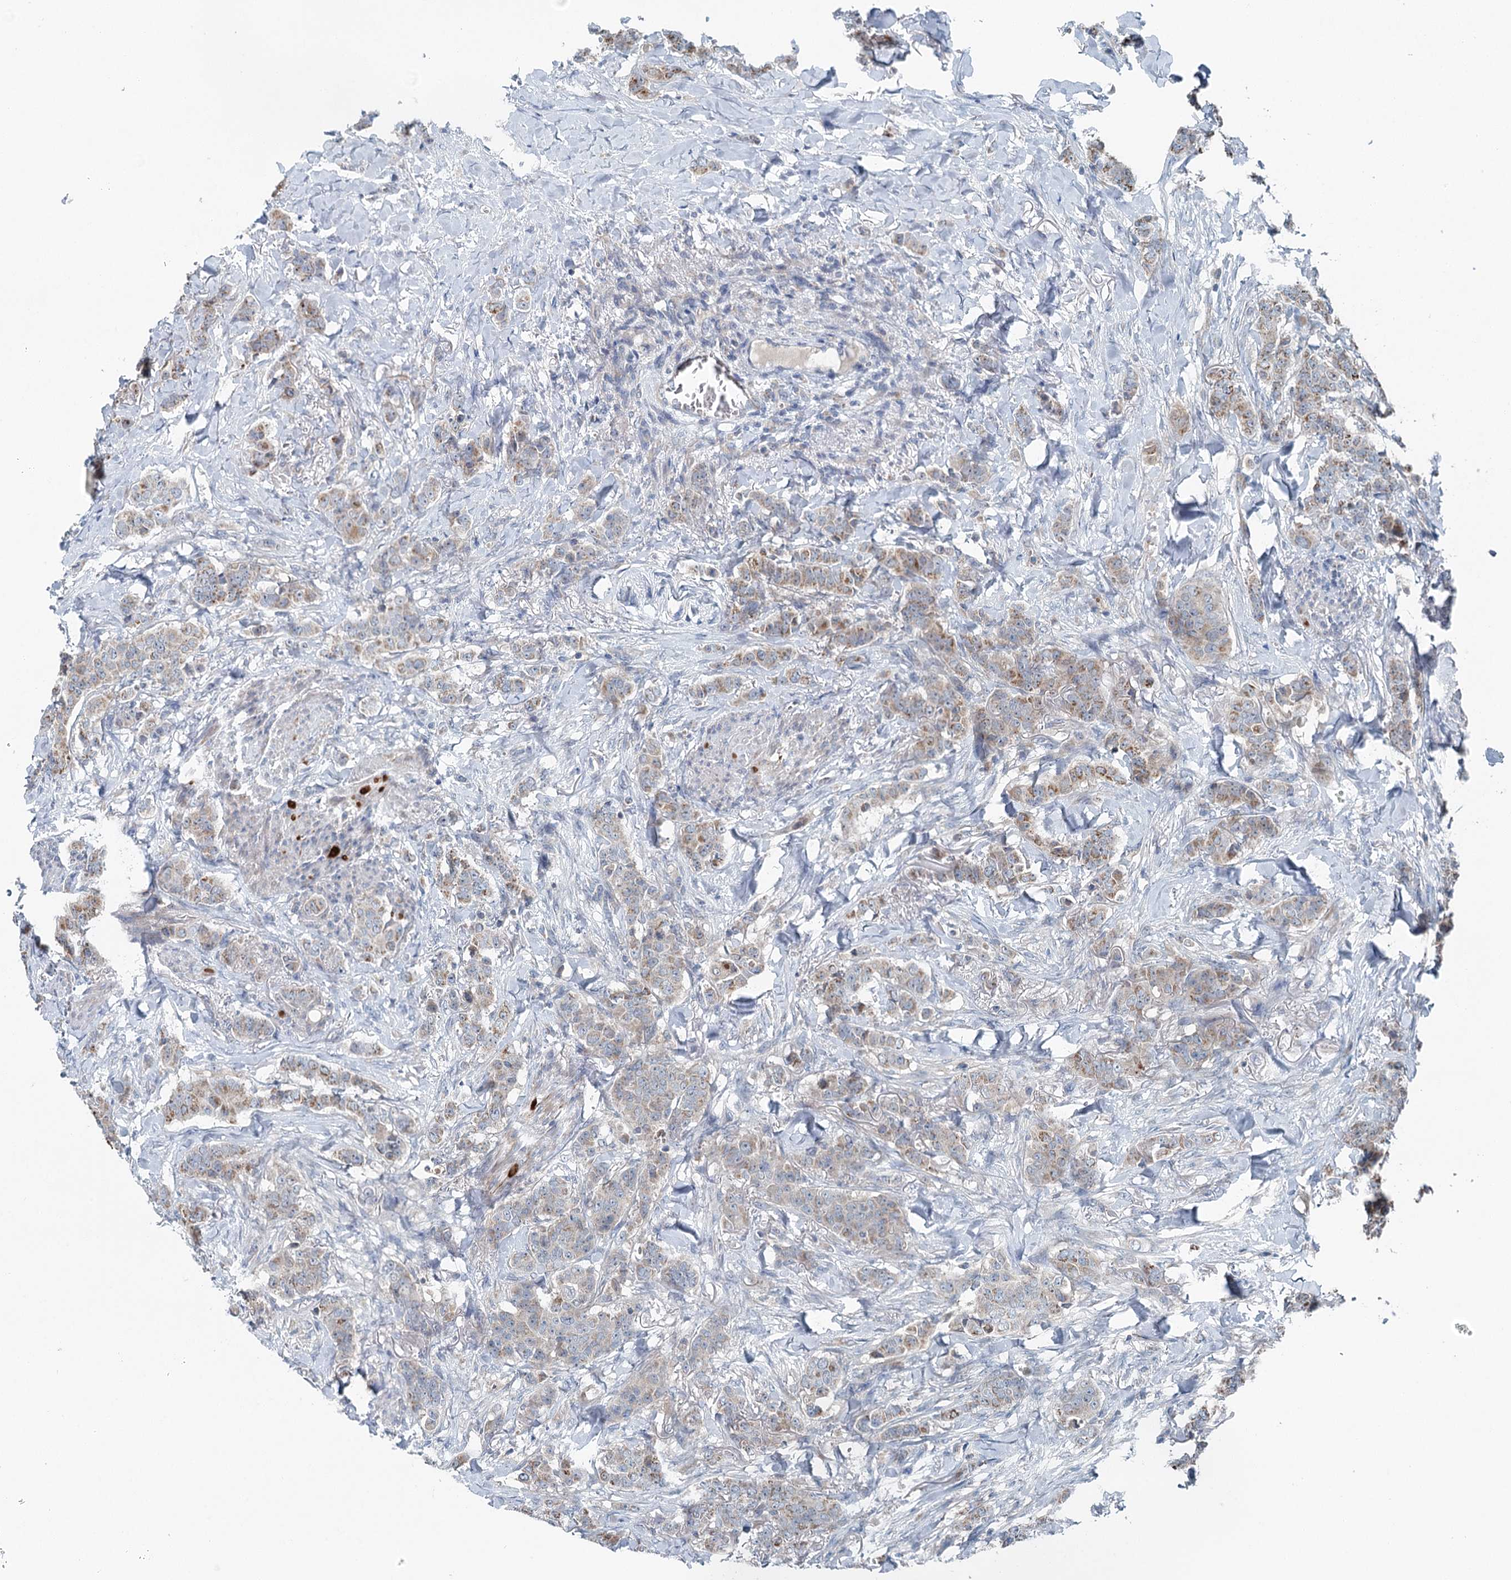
{"staining": {"intensity": "moderate", "quantity": "25%-75%", "location": "cytoplasmic/membranous"}, "tissue": "breast cancer", "cell_type": "Tumor cells", "image_type": "cancer", "snomed": [{"axis": "morphology", "description": "Duct carcinoma"}, {"axis": "topography", "description": "Breast"}], "caption": "IHC of breast intraductal carcinoma shows medium levels of moderate cytoplasmic/membranous positivity in approximately 25%-75% of tumor cells.", "gene": "CHCHD5", "patient": {"sex": "female", "age": 40}}